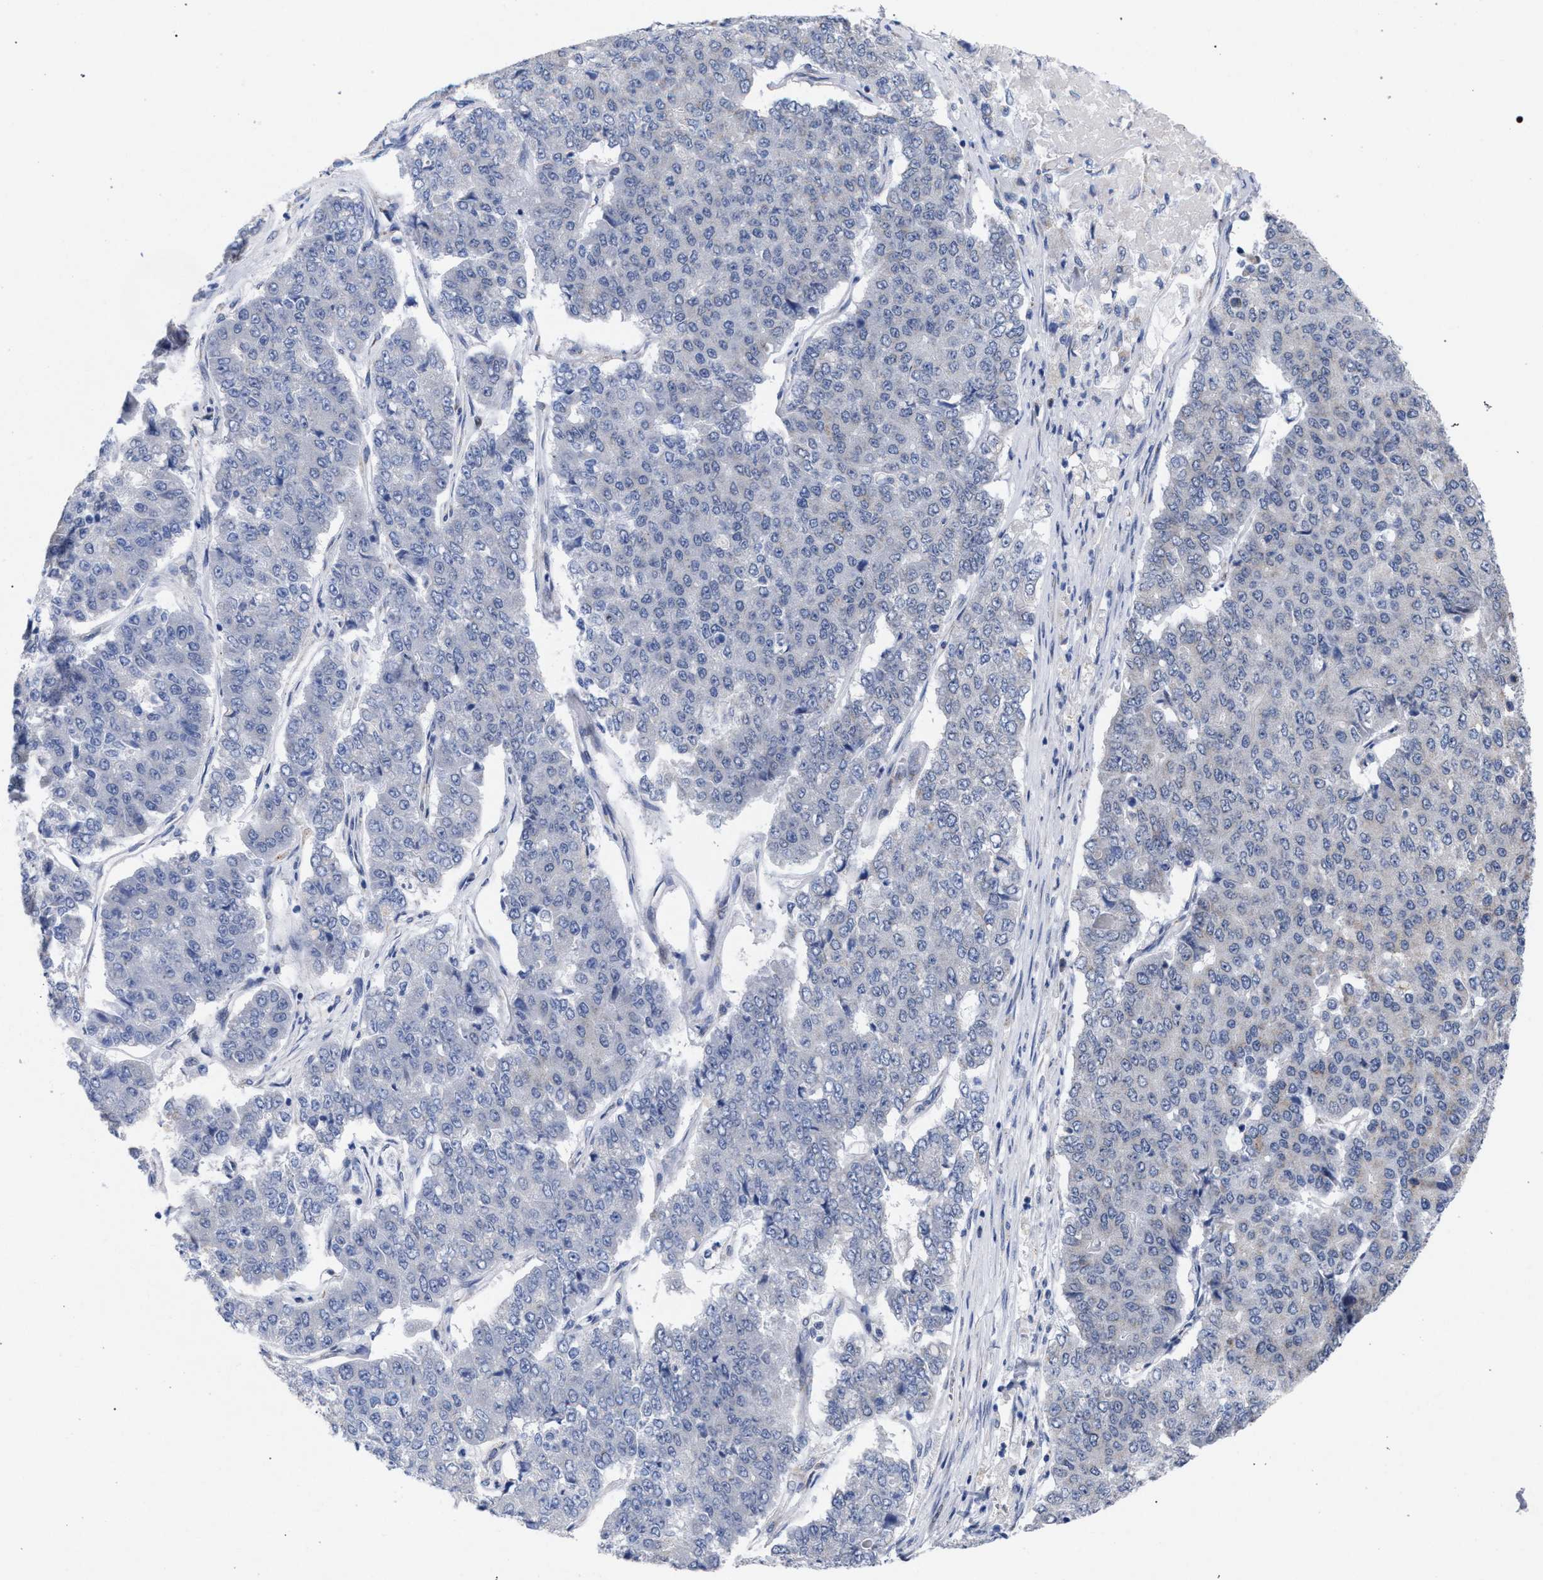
{"staining": {"intensity": "negative", "quantity": "none", "location": "none"}, "tissue": "pancreatic cancer", "cell_type": "Tumor cells", "image_type": "cancer", "snomed": [{"axis": "morphology", "description": "Adenocarcinoma, NOS"}, {"axis": "topography", "description": "Pancreas"}], "caption": "This is an IHC image of adenocarcinoma (pancreatic). There is no positivity in tumor cells.", "gene": "GOLGA2", "patient": {"sex": "male", "age": 50}}